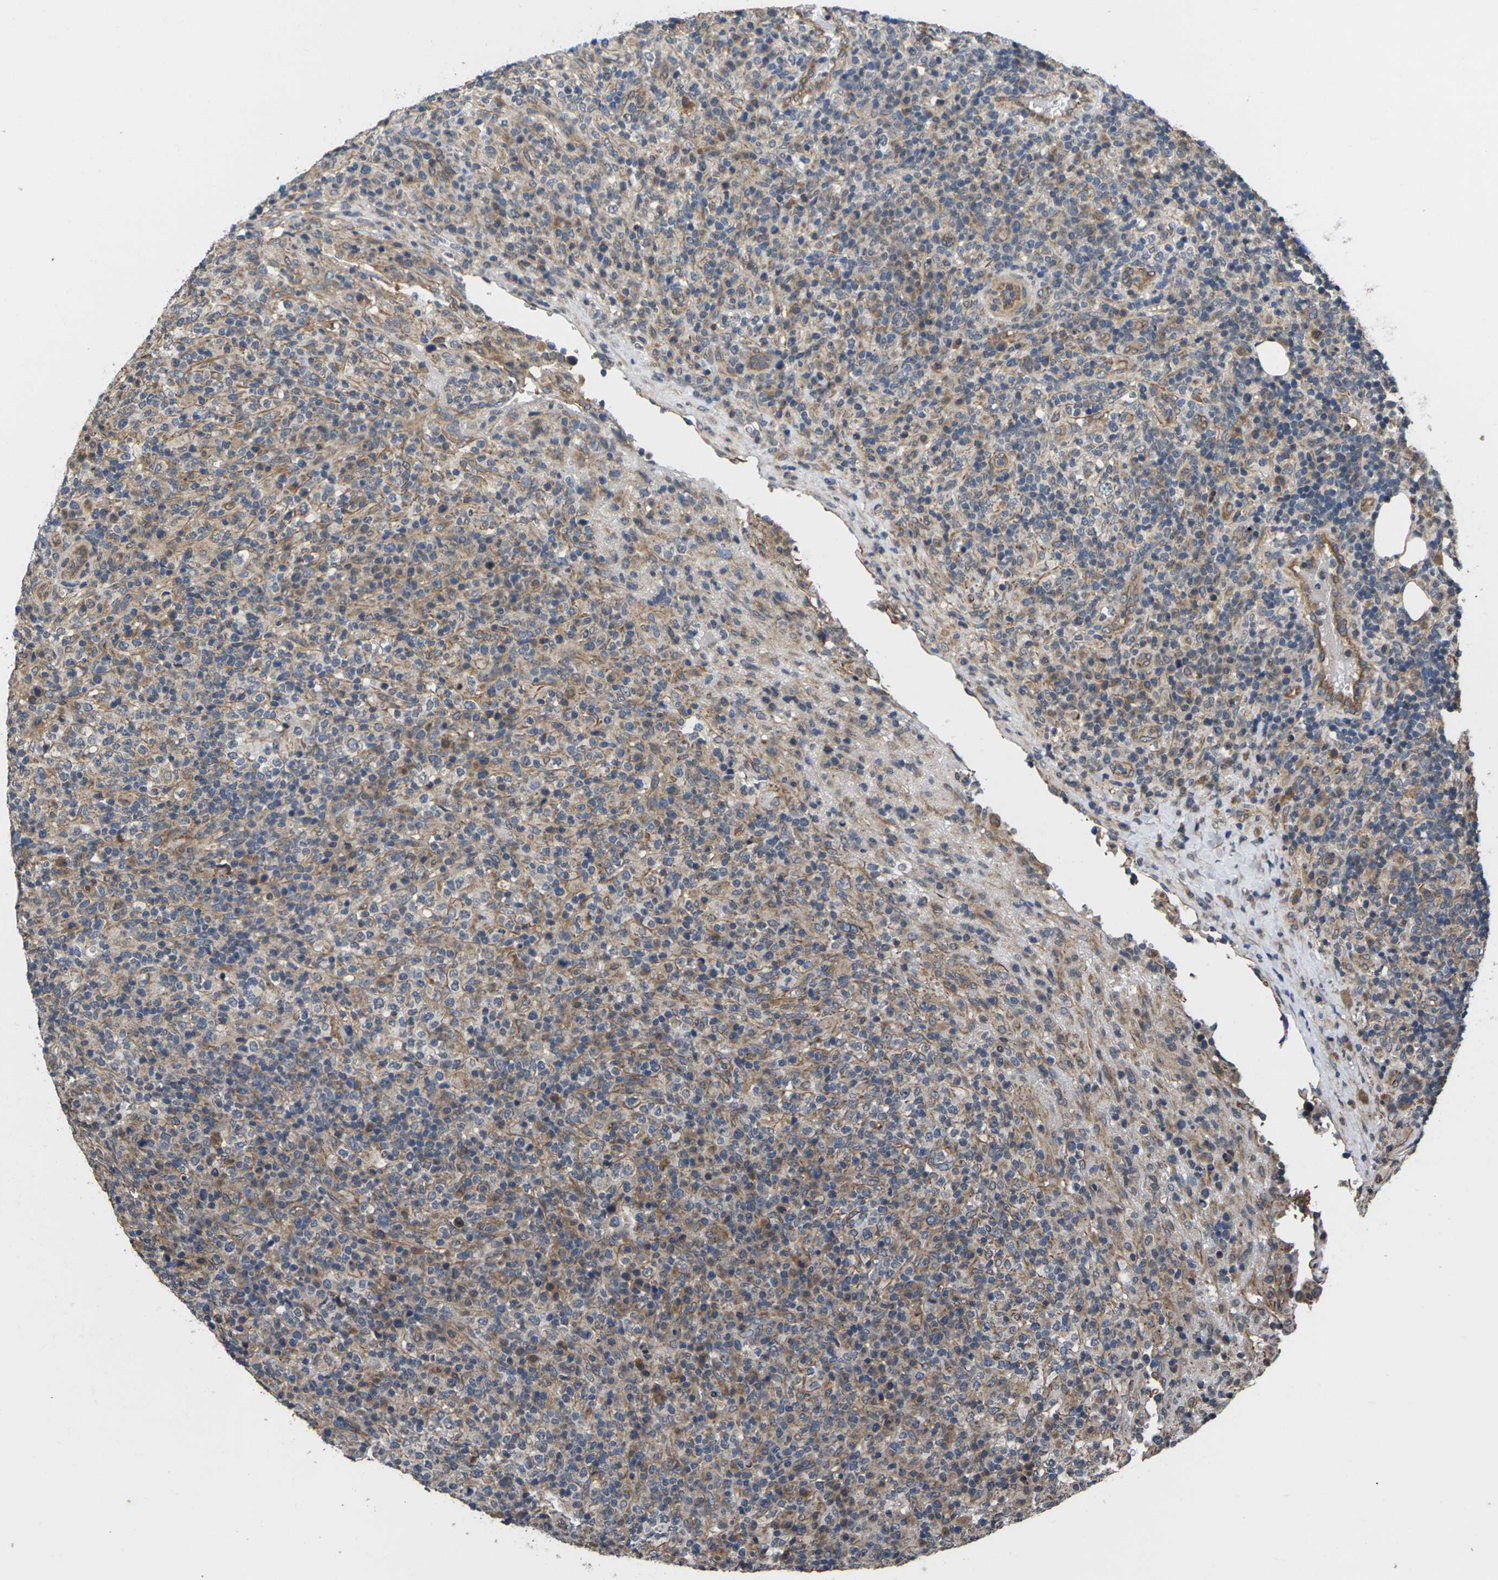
{"staining": {"intensity": "moderate", "quantity": ">75%", "location": "cytoplasmic/membranous"}, "tissue": "lymphoma", "cell_type": "Tumor cells", "image_type": "cancer", "snomed": [{"axis": "morphology", "description": "Malignant lymphoma, non-Hodgkin's type, High grade"}, {"axis": "topography", "description": "Lymph node"}], "caption": "Brown immunohistochemical staining in human high-grade malignant lymphoma, non-Hodgkin's type demonstrates moderate cytoplasmic/membranous expression in about >75% of tumor cells.", "gene": "DKK2", "patient": {"sex": "female", "age": 76}}